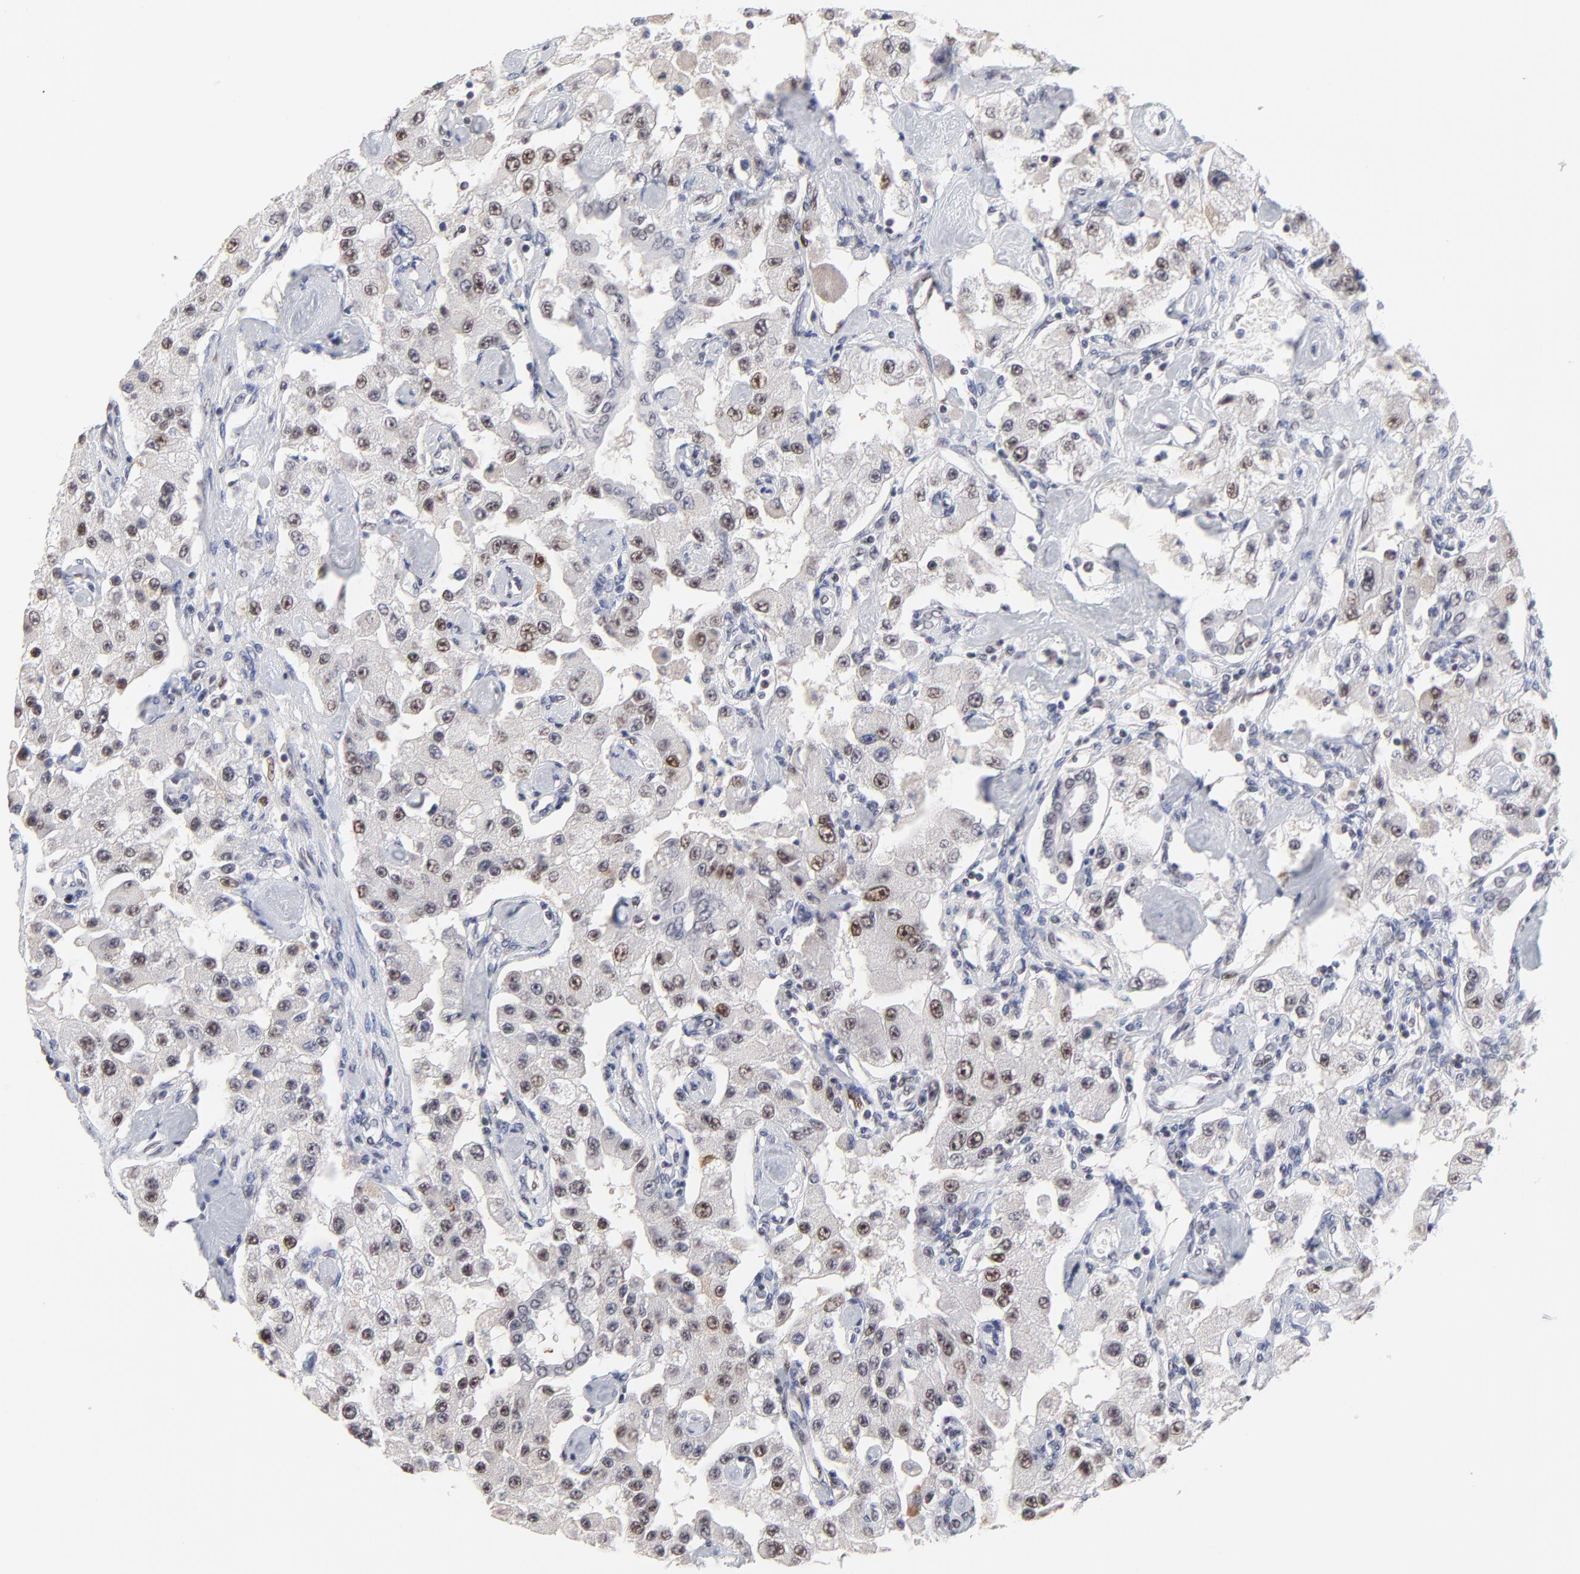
{"staining": {"intensity": "moderate", "quantity": "25%-75%", "location": "nuclear"}, "tissue": "carcinoid", "cell_type": "Tumor cells", "image_type": "cancer", "snomed": [{"axis": "morphology", "description": "Carcinoid, malignant, NOS"}, {"axis": "topography", "description": "Pancreas"}], "caption": "Moderate nuclear expression for a protein is present in approximately 25%-75% of tumor cells of malignant carcinoid using immunohistochemistry.", "gene": "OGFOD1", "patient": {"sex": "male", "age": 41}}